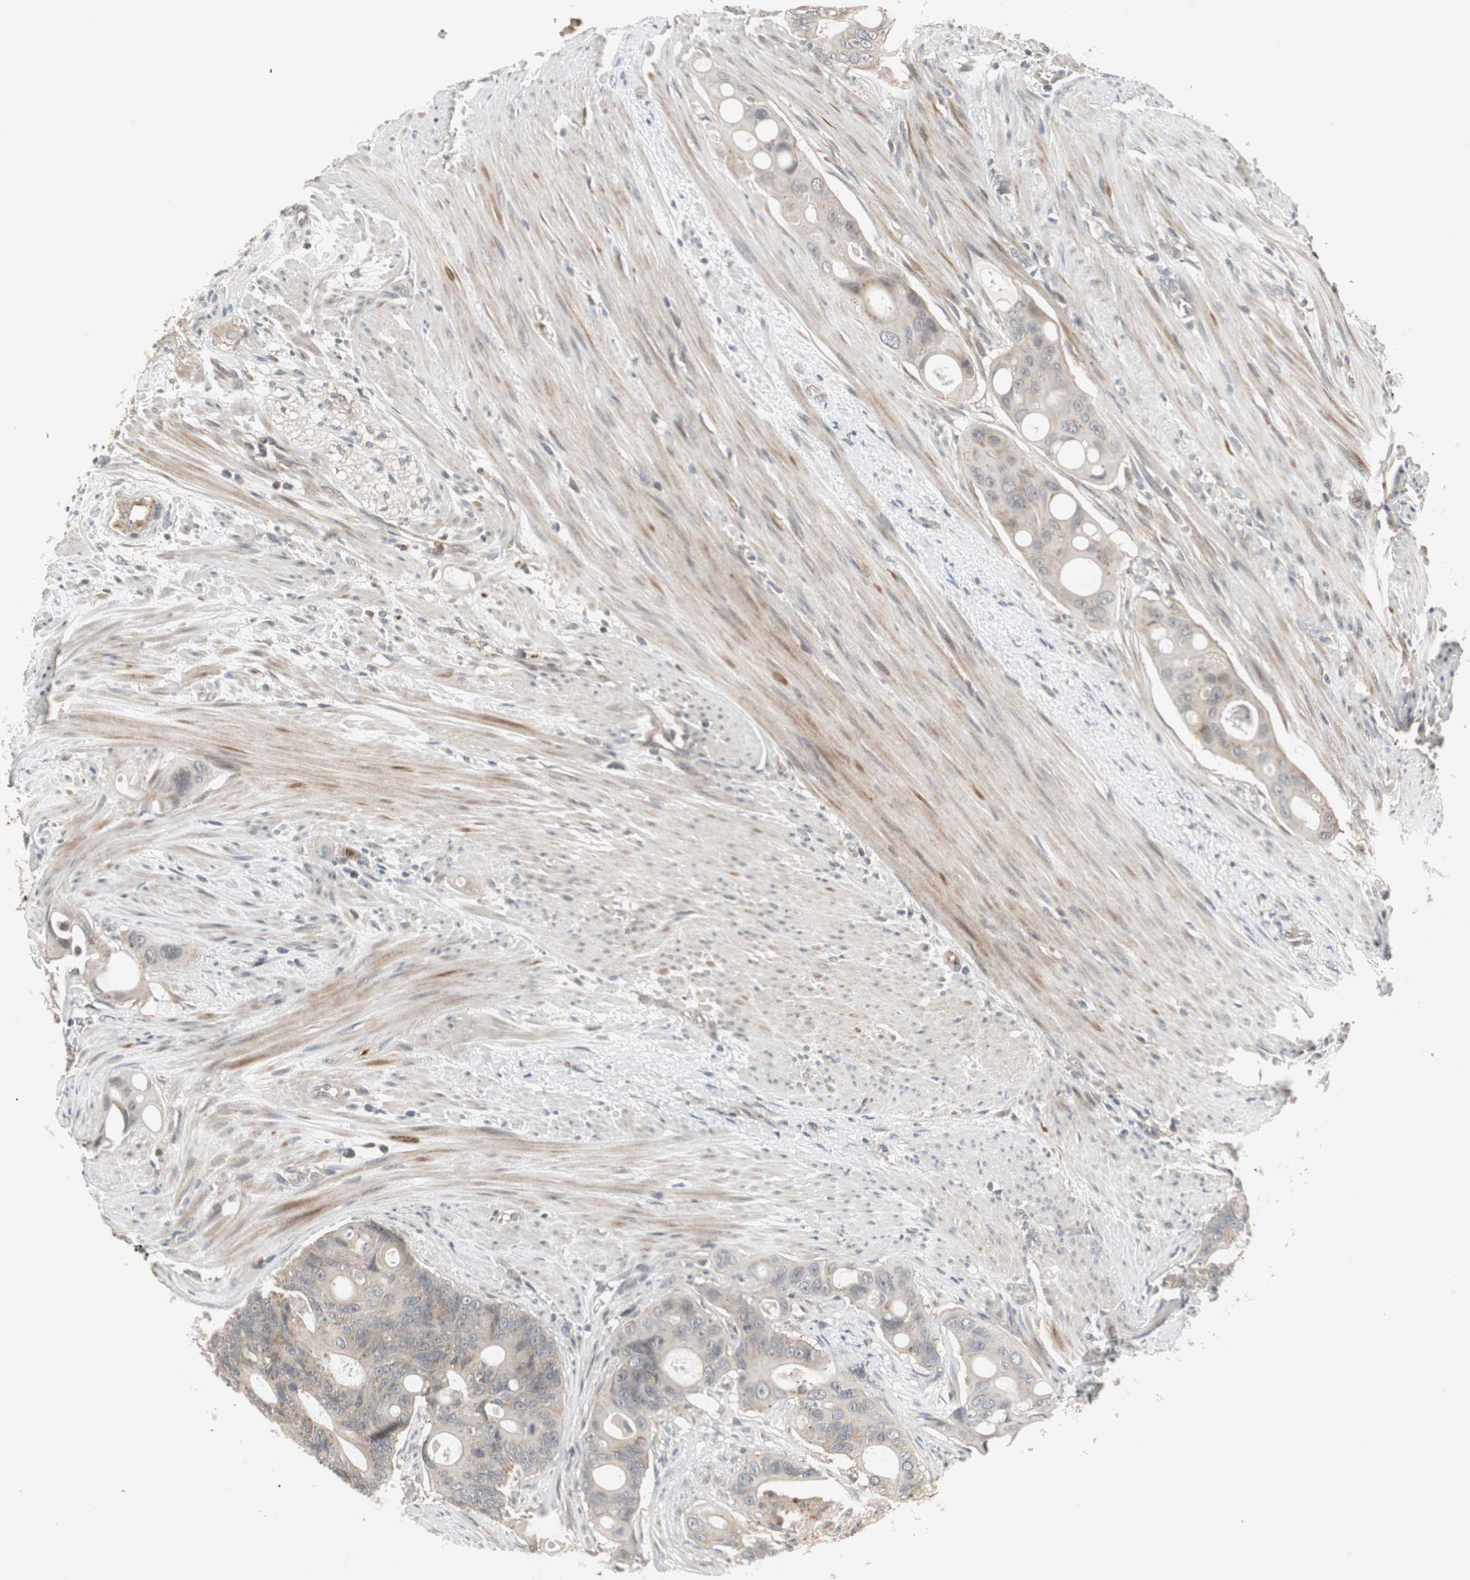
{"staining": {"intensity": "weak", "quantity": "<25%", "location": "cytoplasmic/membranous"}, "tissue": "colorectal cancer", "cell_type": "Tumor cells", "image_type": "cancer", "snomed": [{"axis": "morphology", "description": "Adenocarcinoma, NOS"}, {"axis": "topography", "description": "Colon"}], "caption": "The photomicrograph reveals no staining of tumor cells in adenocarcinoma (colorectal).", "gene": "SNX4", "patient": {"sex": "female", "age": 57}}